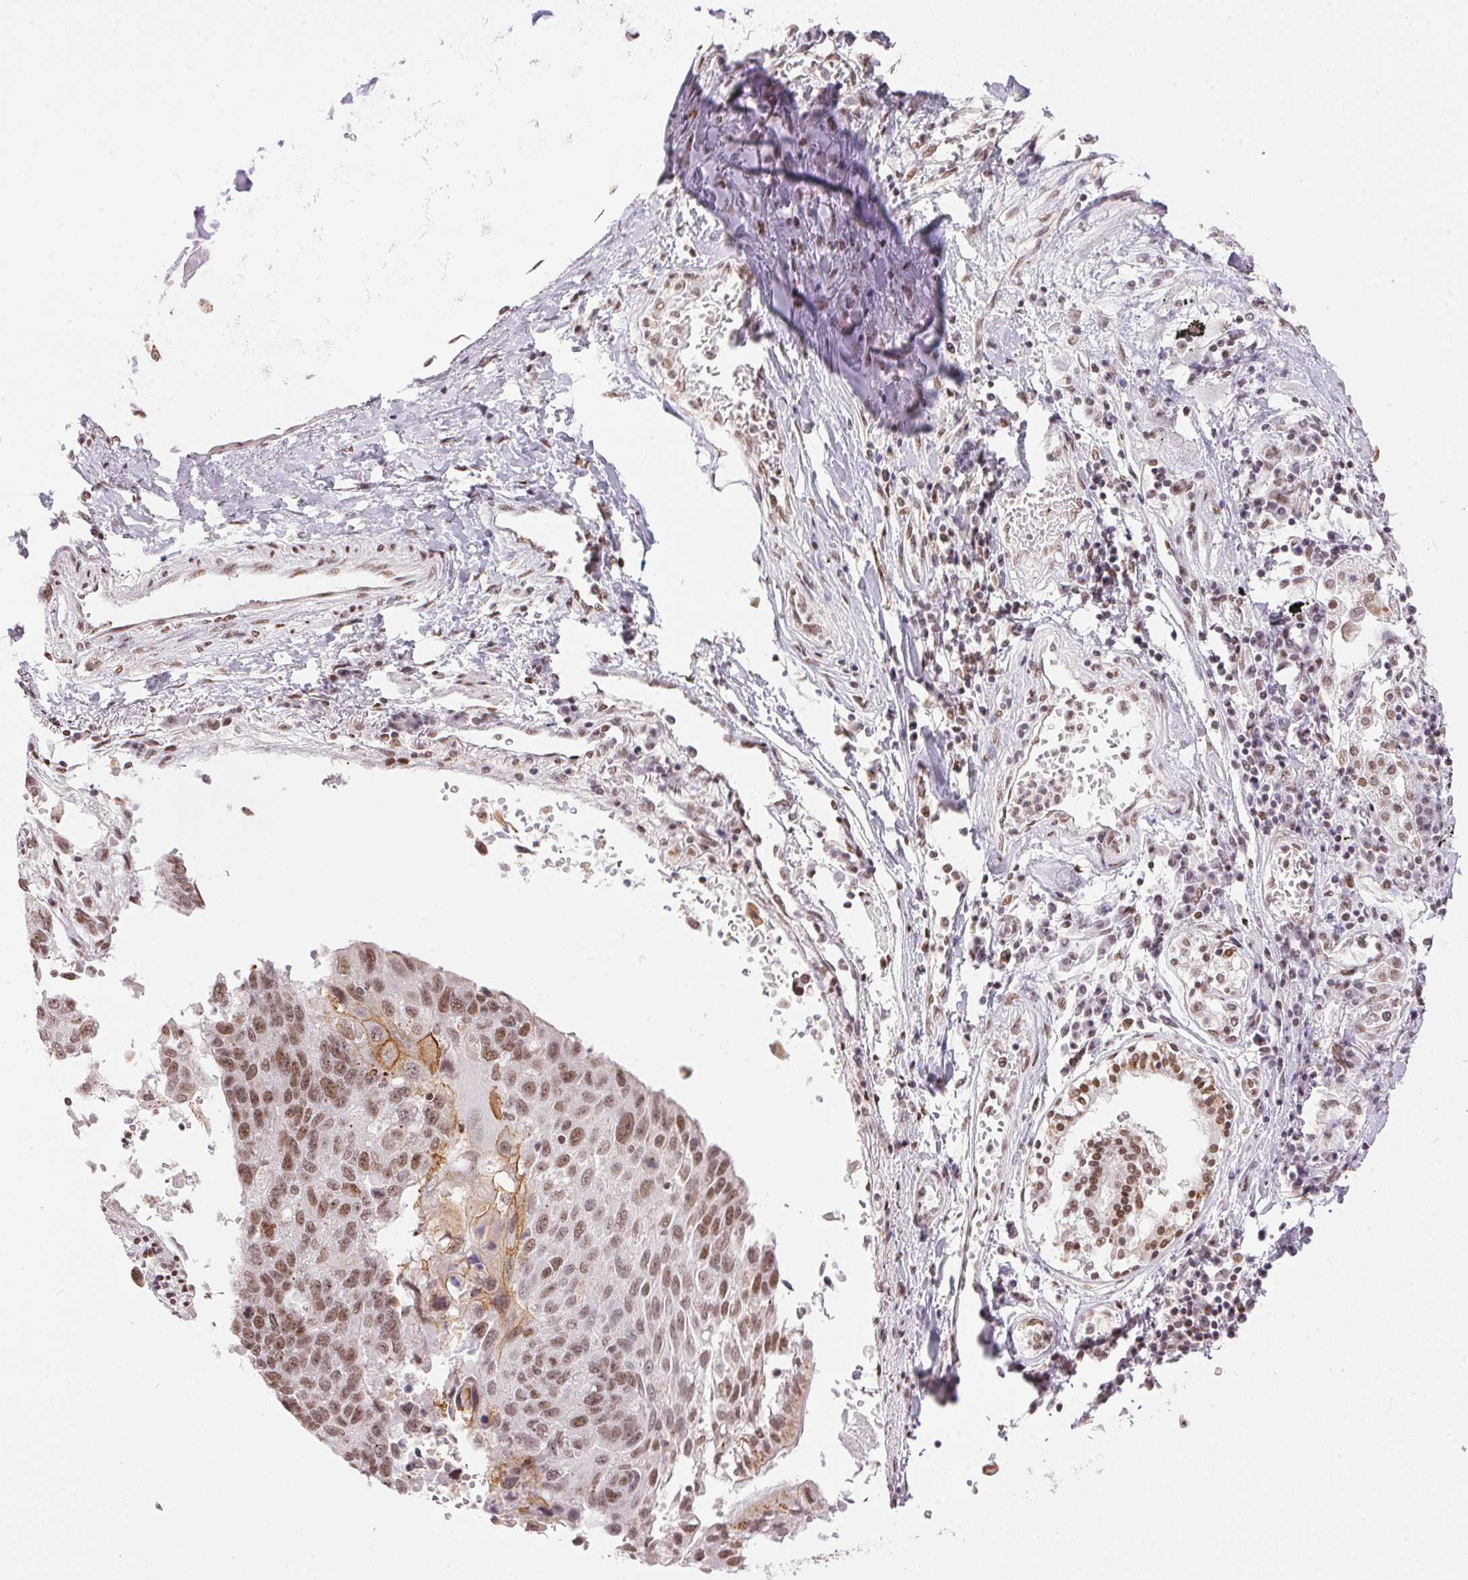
{"staining": {"intensity": "moderate", "quantity": ">75%", "location": "nuclear"}, "tissue": "lung cancer", "cell_type": "Tumor cells", "image_type": "cancer", "snomed": [{"axis": "morphology", "description": "Squamous cell carcinoma, NOS"}, {"axis": "topography", "description": "Lung"}], "caption": "Moderate nuclear positivity is present in approximately >75% of tumor cells in lung cancer (squamous cell carcinoma). Ihc stains the protein in brown and the nuclei are stained blue.", "gene": "NFE2L1", "patient": {"sex": "male", "age": 73}}